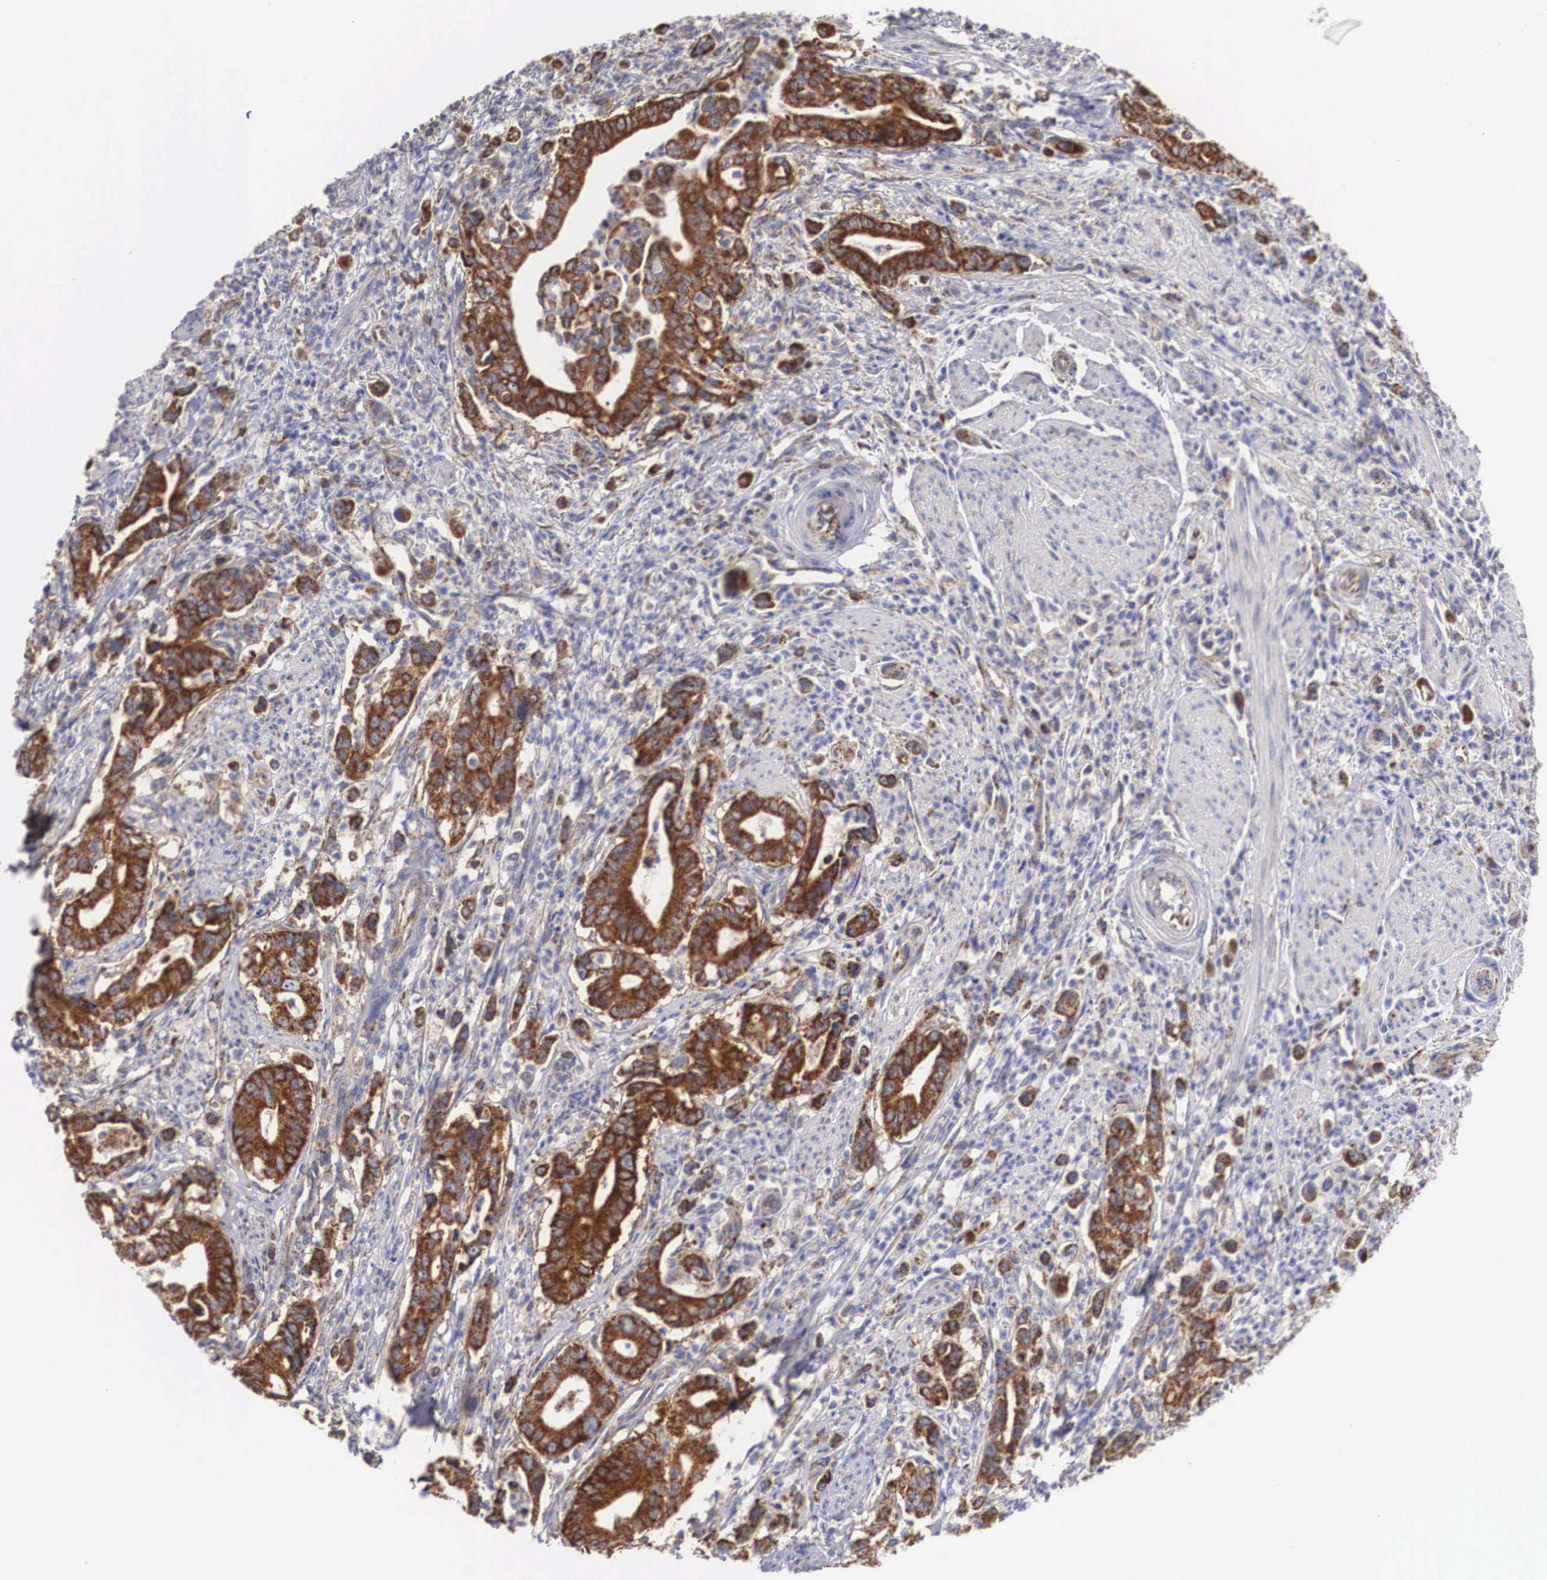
{"staining": {"intensity": "strong", "quantity": ">75%", "location": "cytoplasmic/membranous"}, "tissue": "stomach cancer", "cell_type": "Tumor cells", "image_type": "cancer", "snomed": [{"axis": "morphology", "description": "Adenocarcinoma, NOS"}, {"axis": "topography", "description": "Stomach"}], "caption": "Human stomach cancer (adenocarcinoma) stained for a protein (brown) exhibits strong cytoplasmic/membranous positive positivity in approximately >75% of tumor cells.", "gene": "XPNPEP3", "patient": {"sex": "female", "age": 76}}